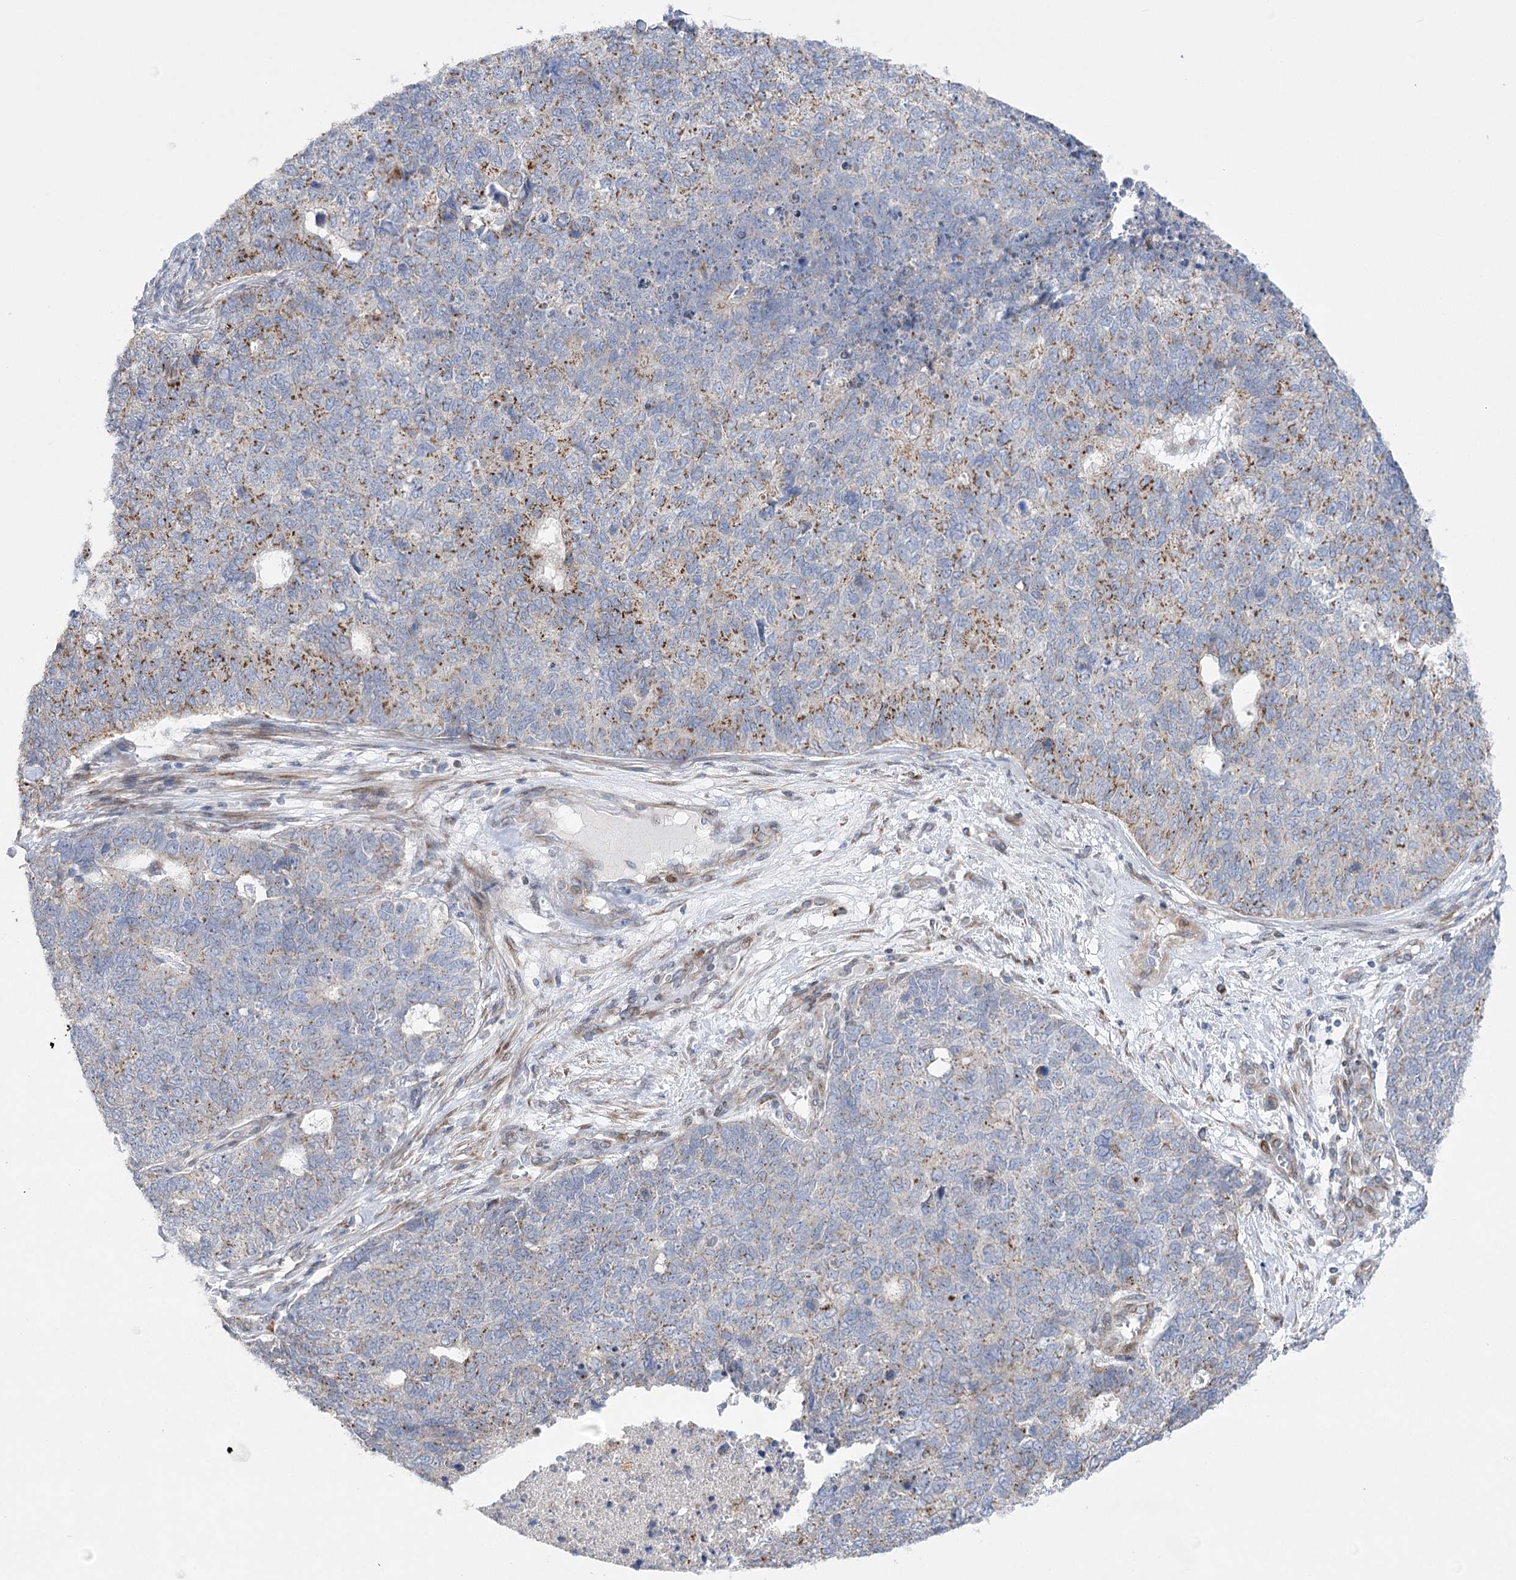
{"staining": {"intensity": "moderate", "quantity": "25%-75%", "location": "cytoplasmic/membranous"}, "tissue": "cervical cancer", "cell_type": "Tumor cells", "image_type": "cancer", "snomed": [{"axis": "morphology", "description": "Squamous cell carcinoma, NOS"}, {"axis": "topography", "description": "Cervix"}], "caption": "Cervical squamous cell carcinoma stained with IHC exhibits moderate cytoplasmic/membranous staining in approximately 25%-75% of tumor cells.", "gene": "NME7", "patient": {"sex": "female", "age": 63}}